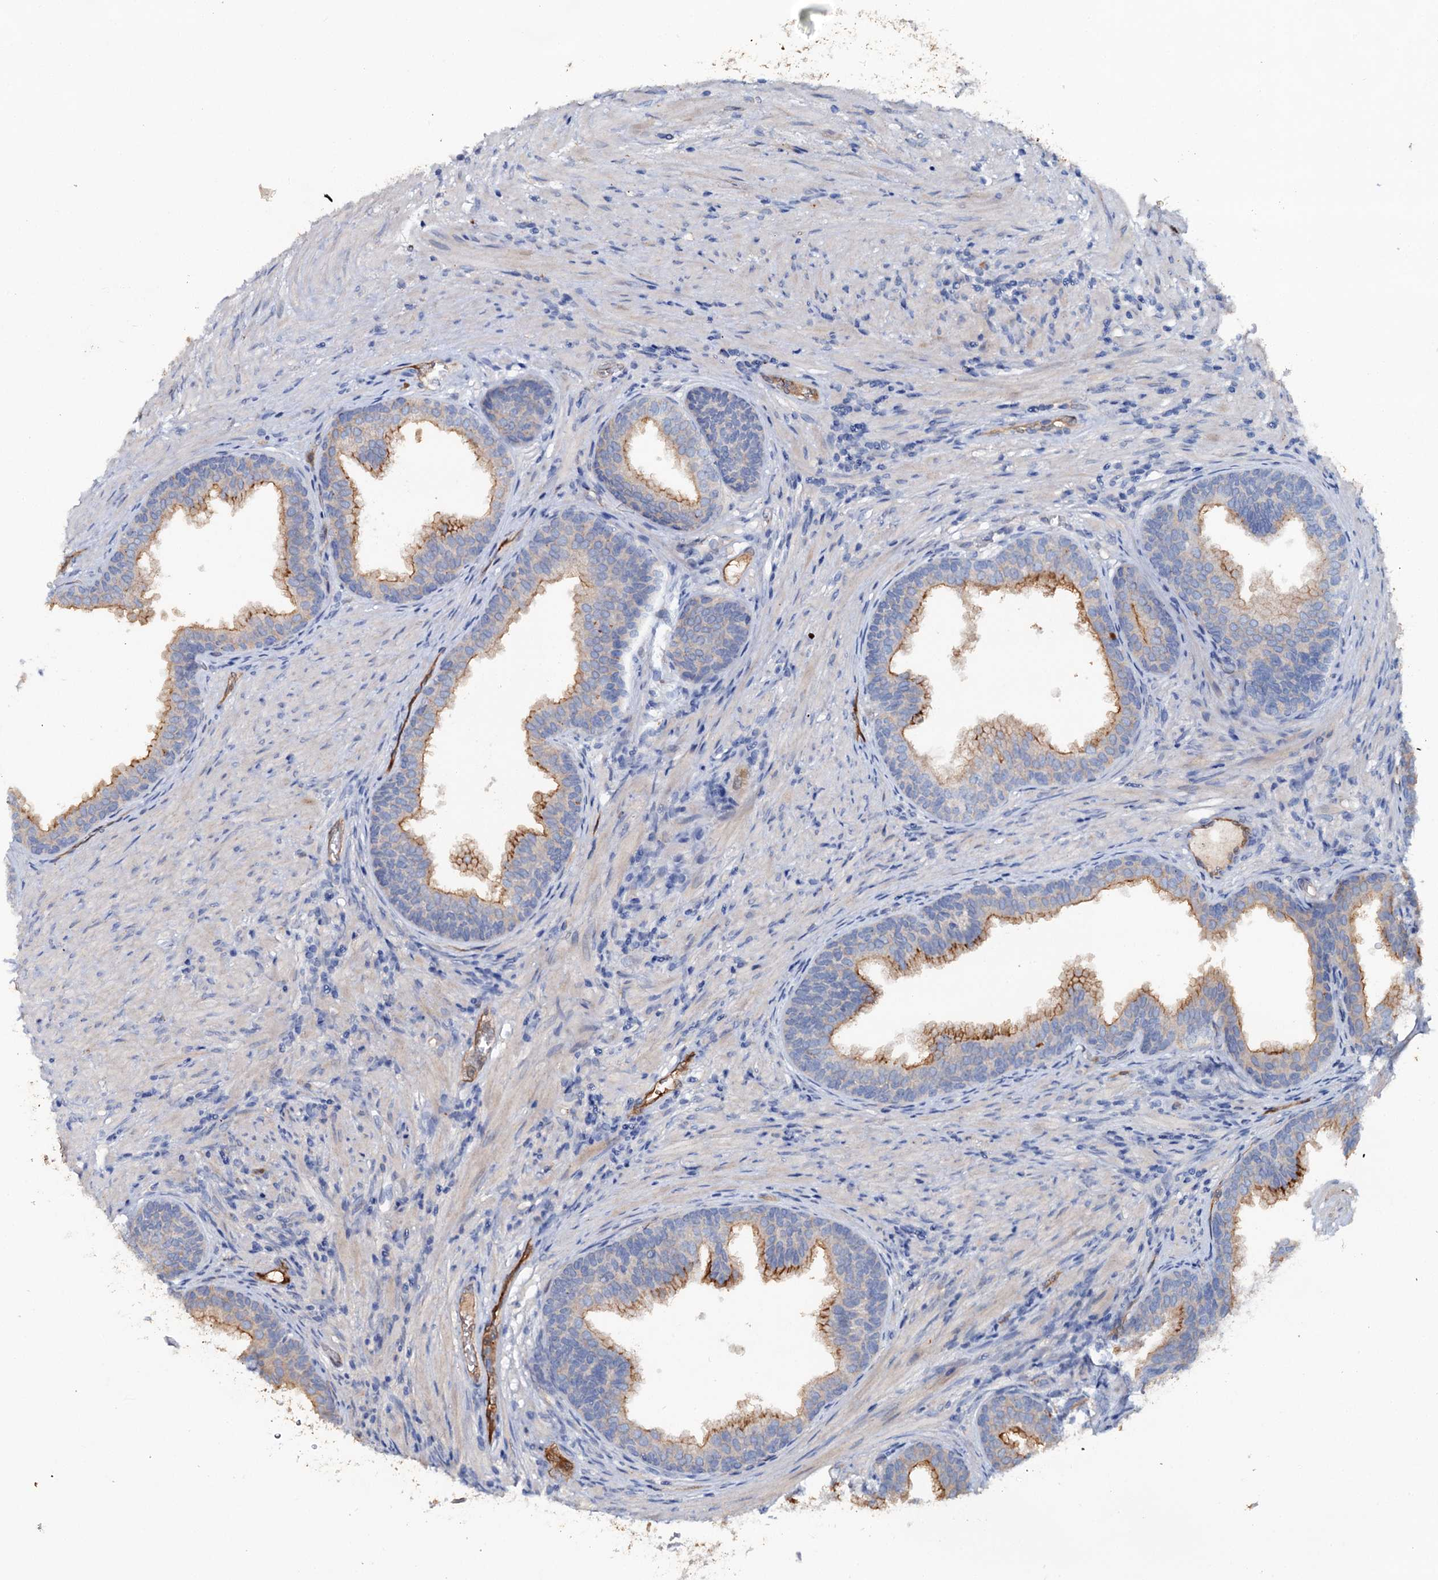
{"staining": {"intensity": "moderate", "quantity": "<25%", "location": "cytoplasmic/membranous"}, "tissue": "prostate", "cell_type": "Glandular cells", "image_type": "normal", "snomed": [{"axis": "morphology", "description": "Normal tissue, NOS"}, {"axis": "topography", "description": "Prostate"}], "caption": "This image demonstrates benign prostate stained with IHC to label a protein in brown. The cytoplasmic/membranous of glandular cells show moderate positivity for the protein. Nuclei are counter-stained blue.", "gene": "IL17RD", "patient": {"sex": "male", "age": 76}}